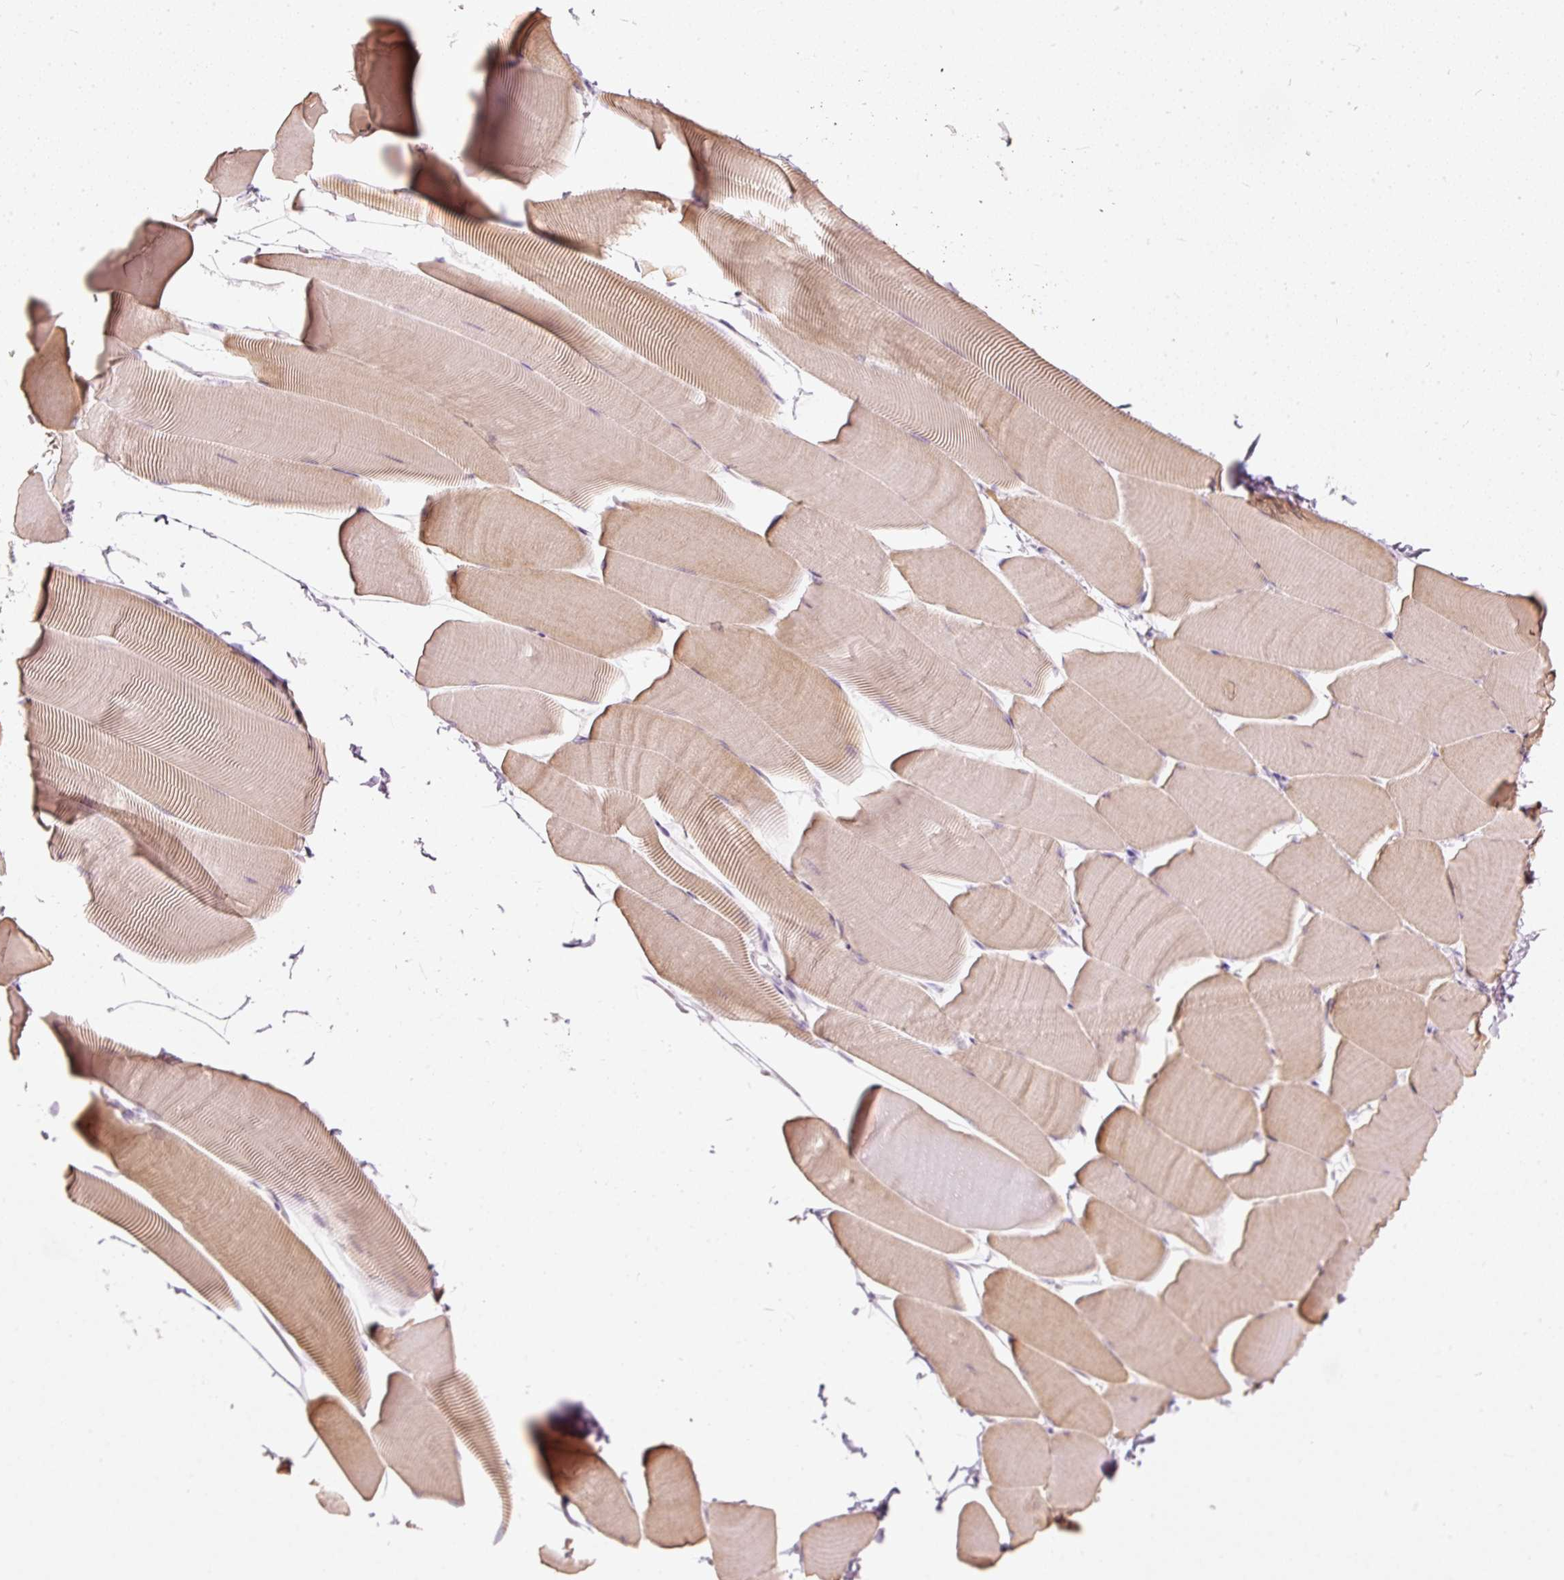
{"staining": {"intensity": "moderate", "quantity": ">75%", "location": "cytoplasmic/membranous"}, "tissue": "skeletal muscle", "cell_type": "Myocytes", "image_type": "normal", "snomed": [{"axis": "morphology", "description": "Normal tissue, NOS"}, {"axis": "topography", "description": "Skeletal muscle"}], "caption": "High-magnification brightfield microscopy of unremarkable skeletal muscle stained with DAB (3,3'-diaminobenzidine) (brown) and counterstained with hematoxylin (blue). myocytes exhibit moderate cytoplasmic/membranous expression is appreciated in about>75% of cells.", "gene": "RNF39", "patient": {"sex": "male", "age": 25}}